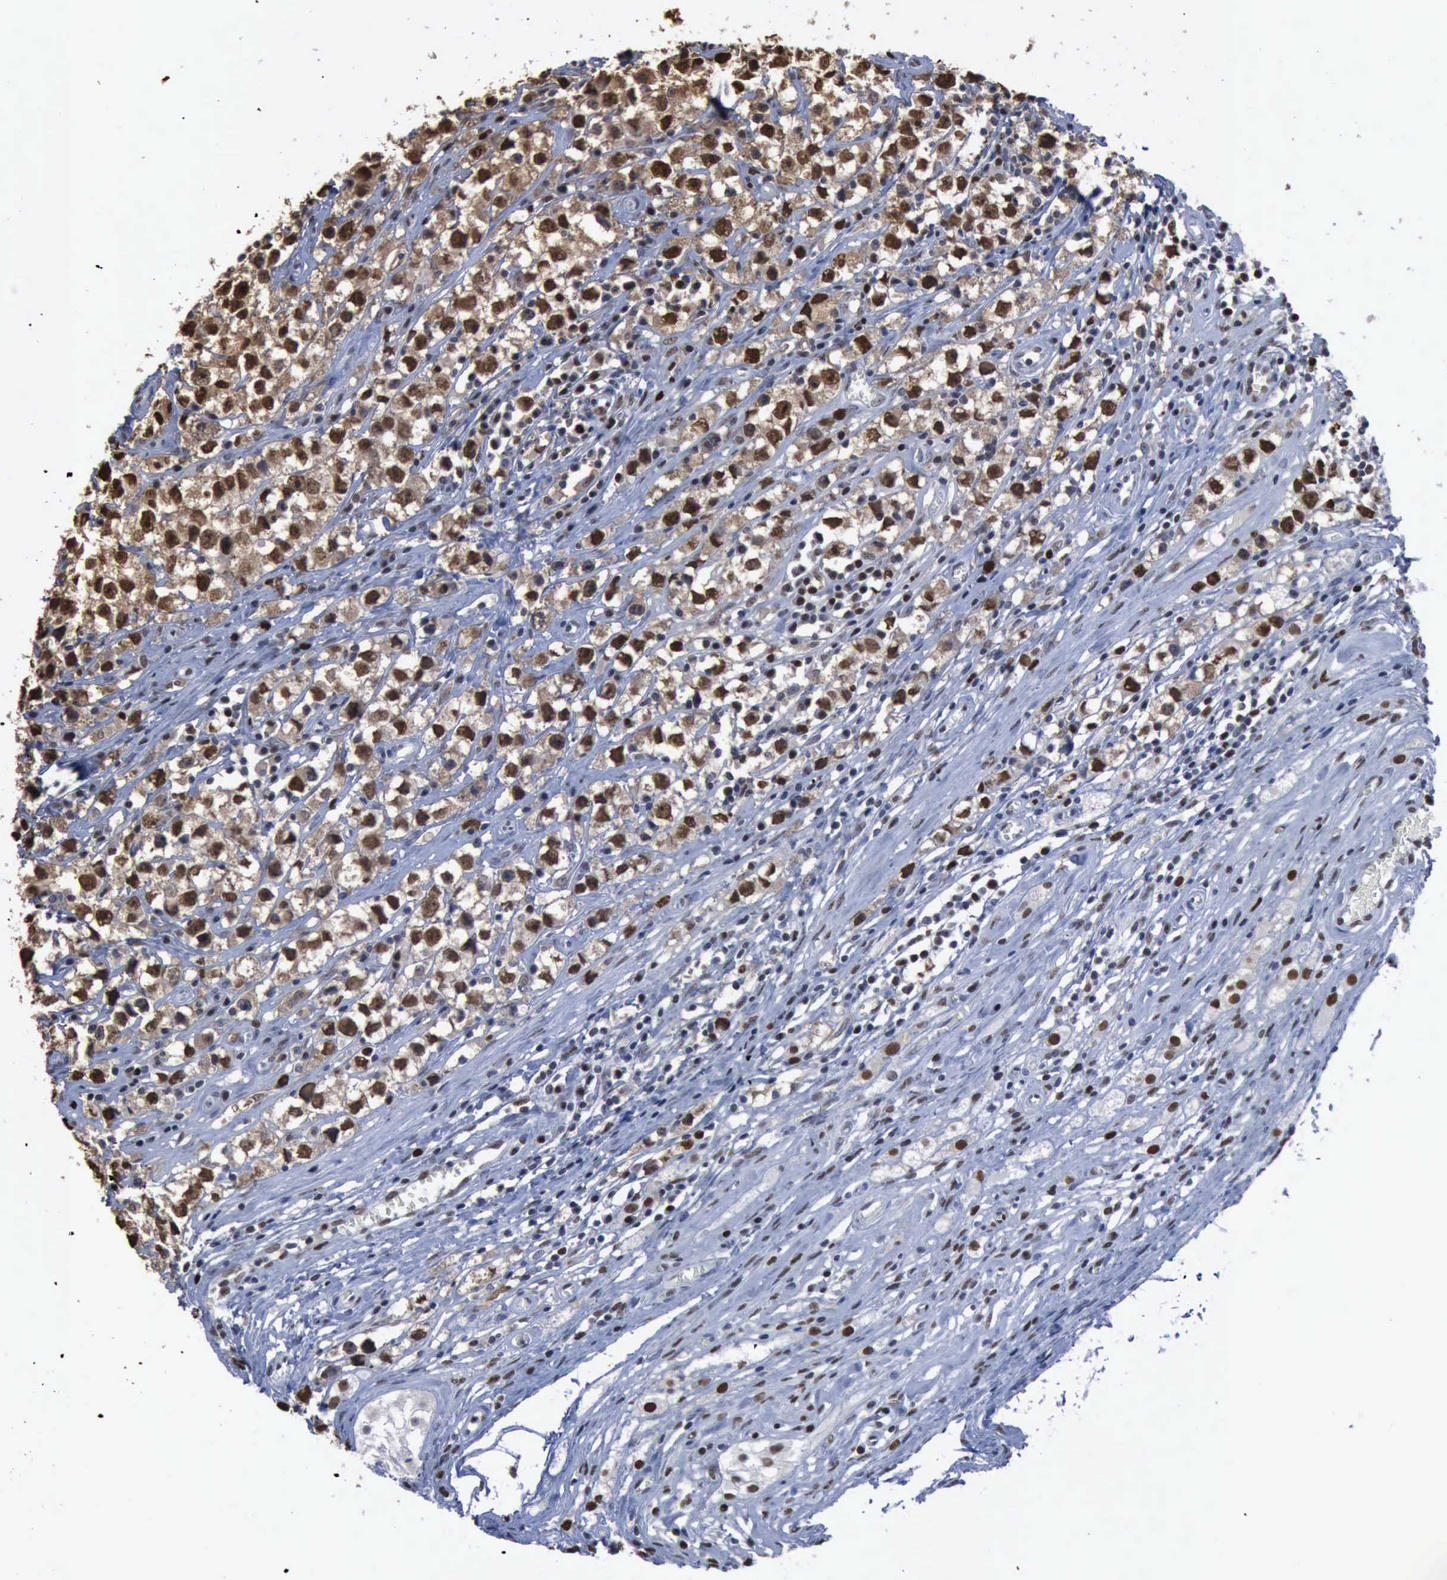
{"staining": {"intensity": "moderate", "quantity": "25%-75%", "location": "nuclear"}, "tissue": "testis cancer", "cell_type": "Tumor cells", "image_type": "cancer", "snomed": [{"axis": "morphology", "description": "Seminoma, NOS"}, {"axis": "topography", "description": "Testis"}], "caption": "DAB immunohistochemical staining of testis cancer (seminoma) reveals moderate nuclear protein expression in about 25%-75% of tumor cells. The protein is shown in brown color, while the nuclei are stained blue.", "gene": "PCNA", "patient": {"sex": "male", "age": 35}}